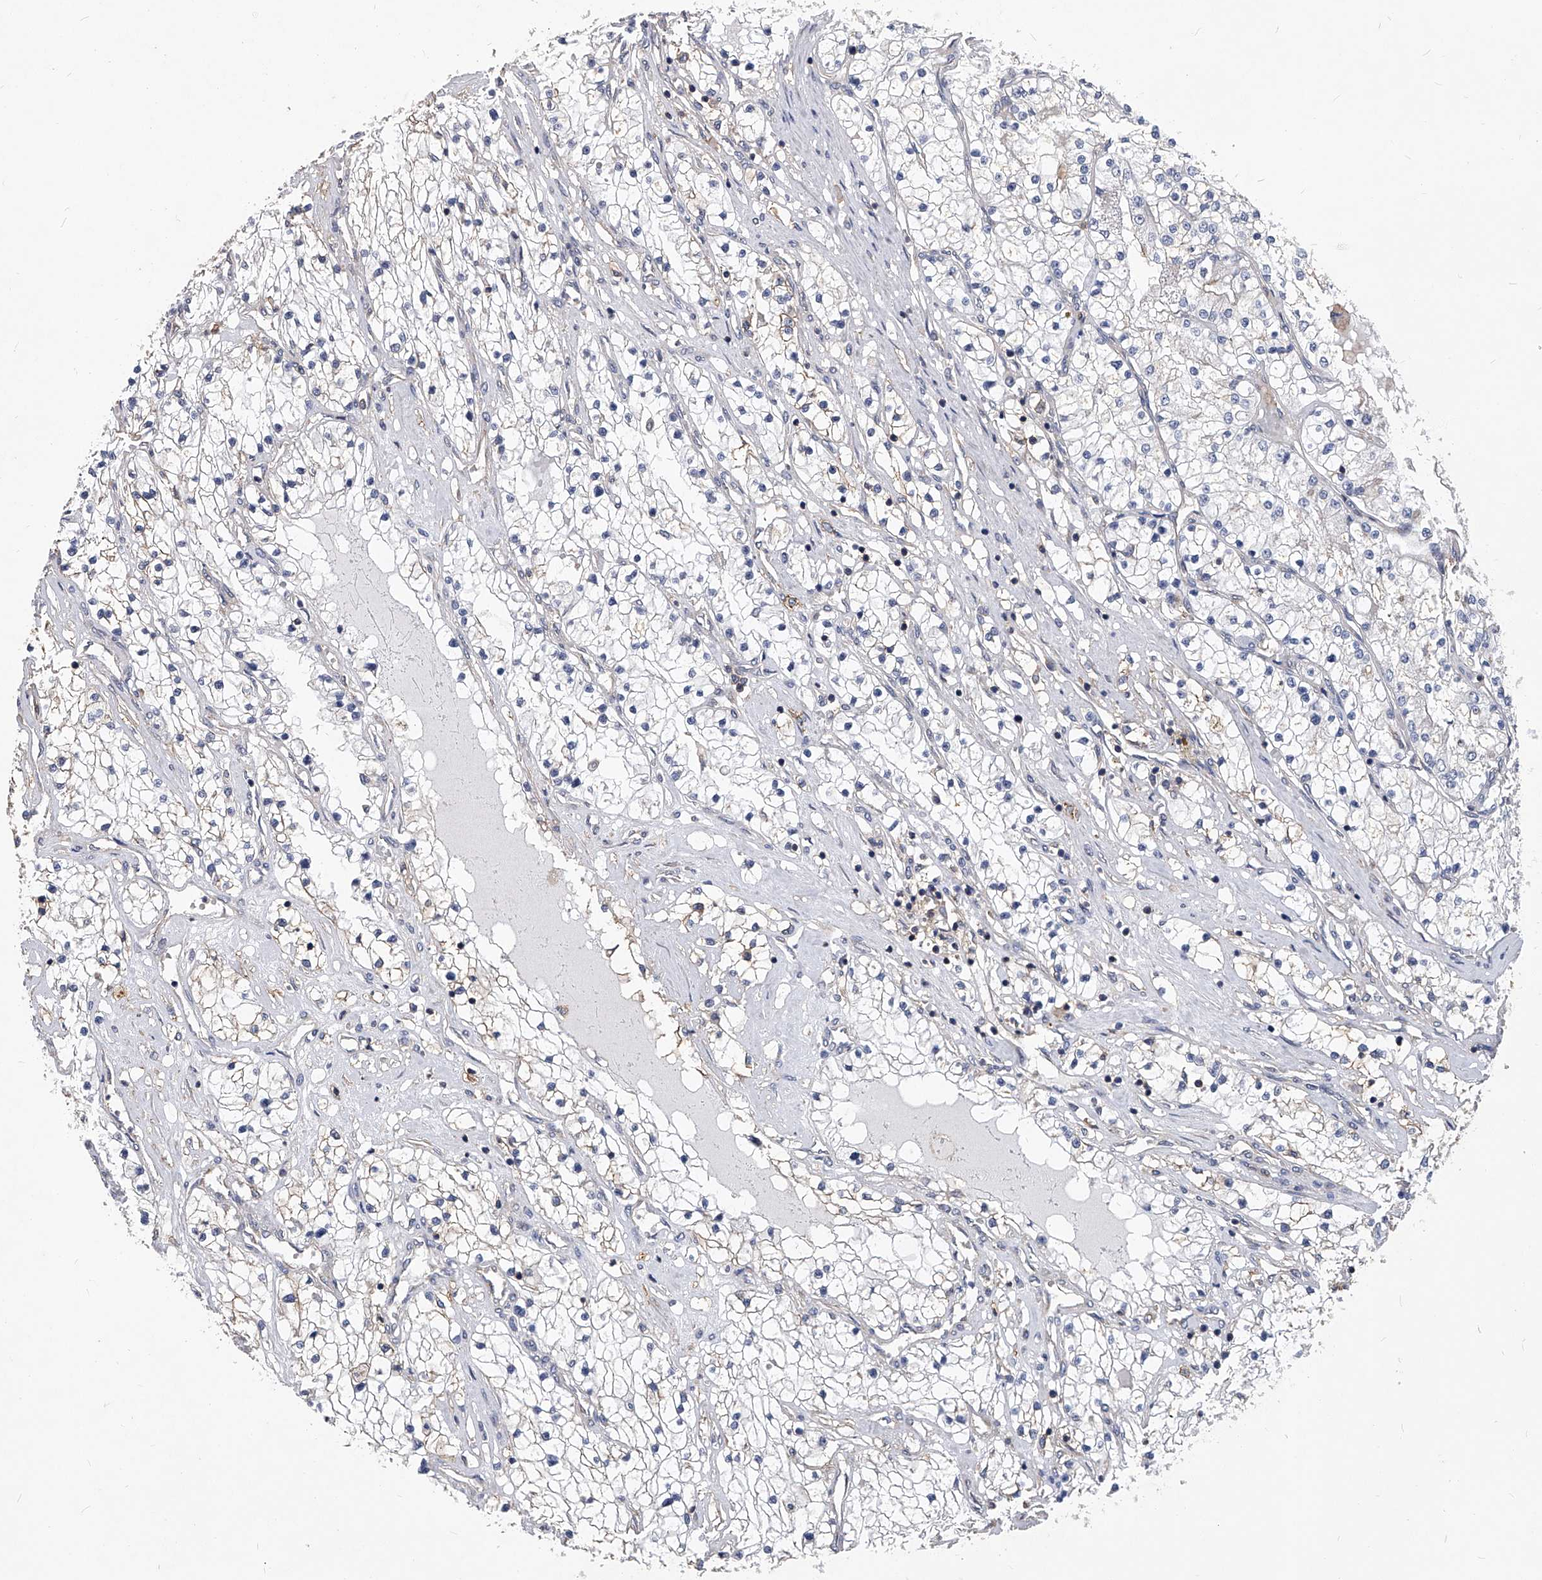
{"staining": {"intensity": "negative", "quantity": "none", "location": "none"}, "tissue": "renal cancer", "cell_type": "Tumor cells", "image_type": "cancer", "snomed": [{"axis": "morphology", "description": "Adenocarcinoma, NOS"}, {"axis": "topography", "description": "Kidney"}], "caption": "Human renal cancer (adenocarcinoma) stained for a protein using IHC exhibits no expression in tumor cells.", "gene": "ATG5", "patient": {"sex": "male", "age": 68}}